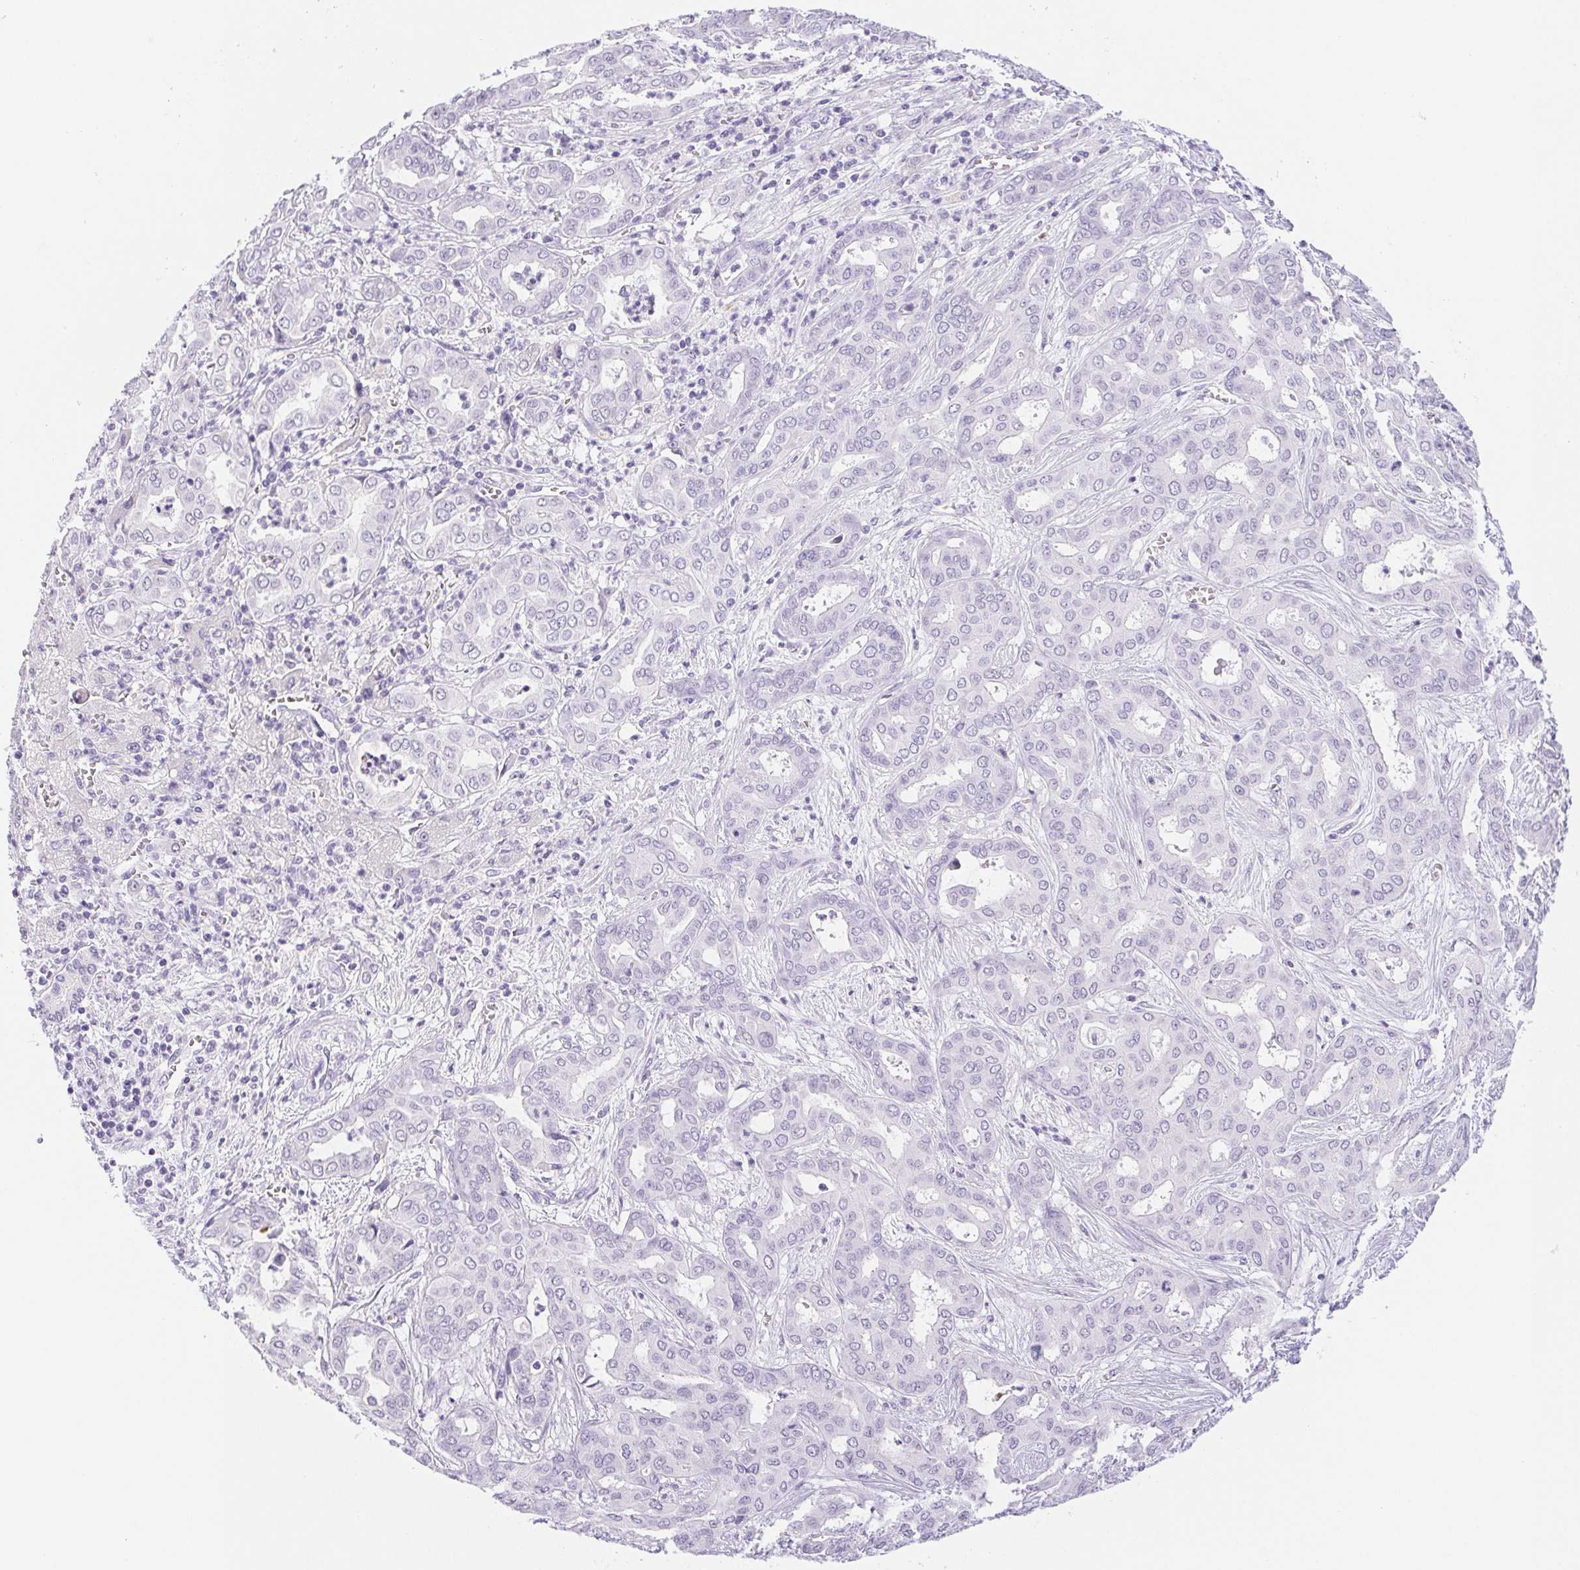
{"staining": {"intensity": "negative", "quantity": "none", "location": "none"}, "tissue": "liver cancer", "cell_type": "Tumor cells", "image_type": "cancer", "snomed": [{"axis": "morphology", "description": "Cholangiocarcinoma"}, {"axis": "topography", "description": "Liver"}], "caption": "An image of liver cancer (cholangiocarcinoma) stained for a protein demonstrates no brown staining in tumor cells.", "gene": "ST8SIA3", "patient": {"sex": "female", "age": 64}}